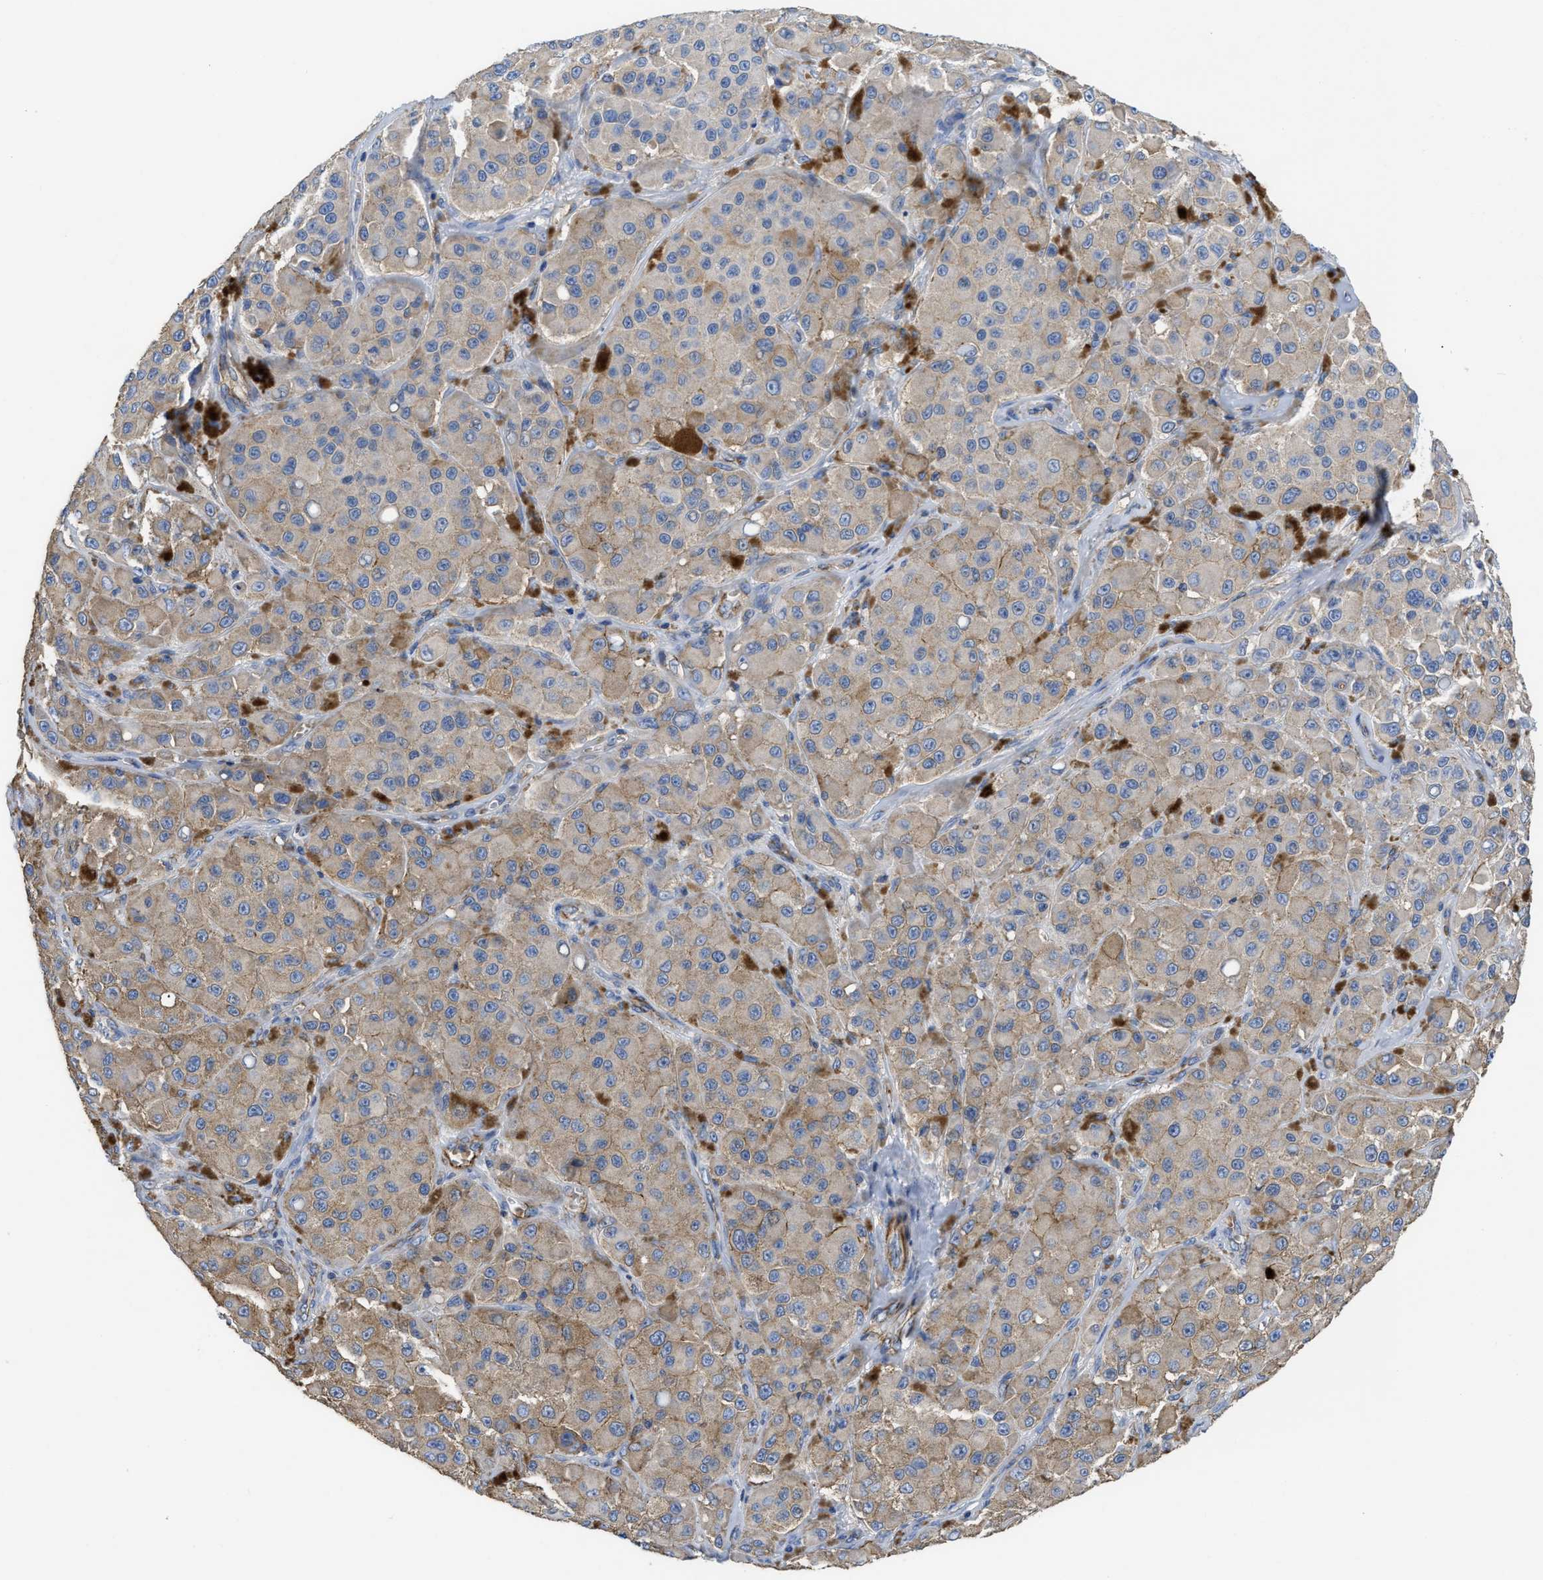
{"staining": {"intensity": "negative", "quantity": "none", "location": "none"}, "tissue": "melanoma", "cell_type": "Tumor cells", "image_type": "cancer", "snomed": [{"axis": "morphology", "description": "Malignant melanoma, NOS"}, {"axis": "topography", "description": "Skin"}], "caption": "Histopathology image shows no protein positivity in tumor cells of malignant melanoma tissue.", "gene": "USP4", "patient": {"sex": "male", "age": 84}}